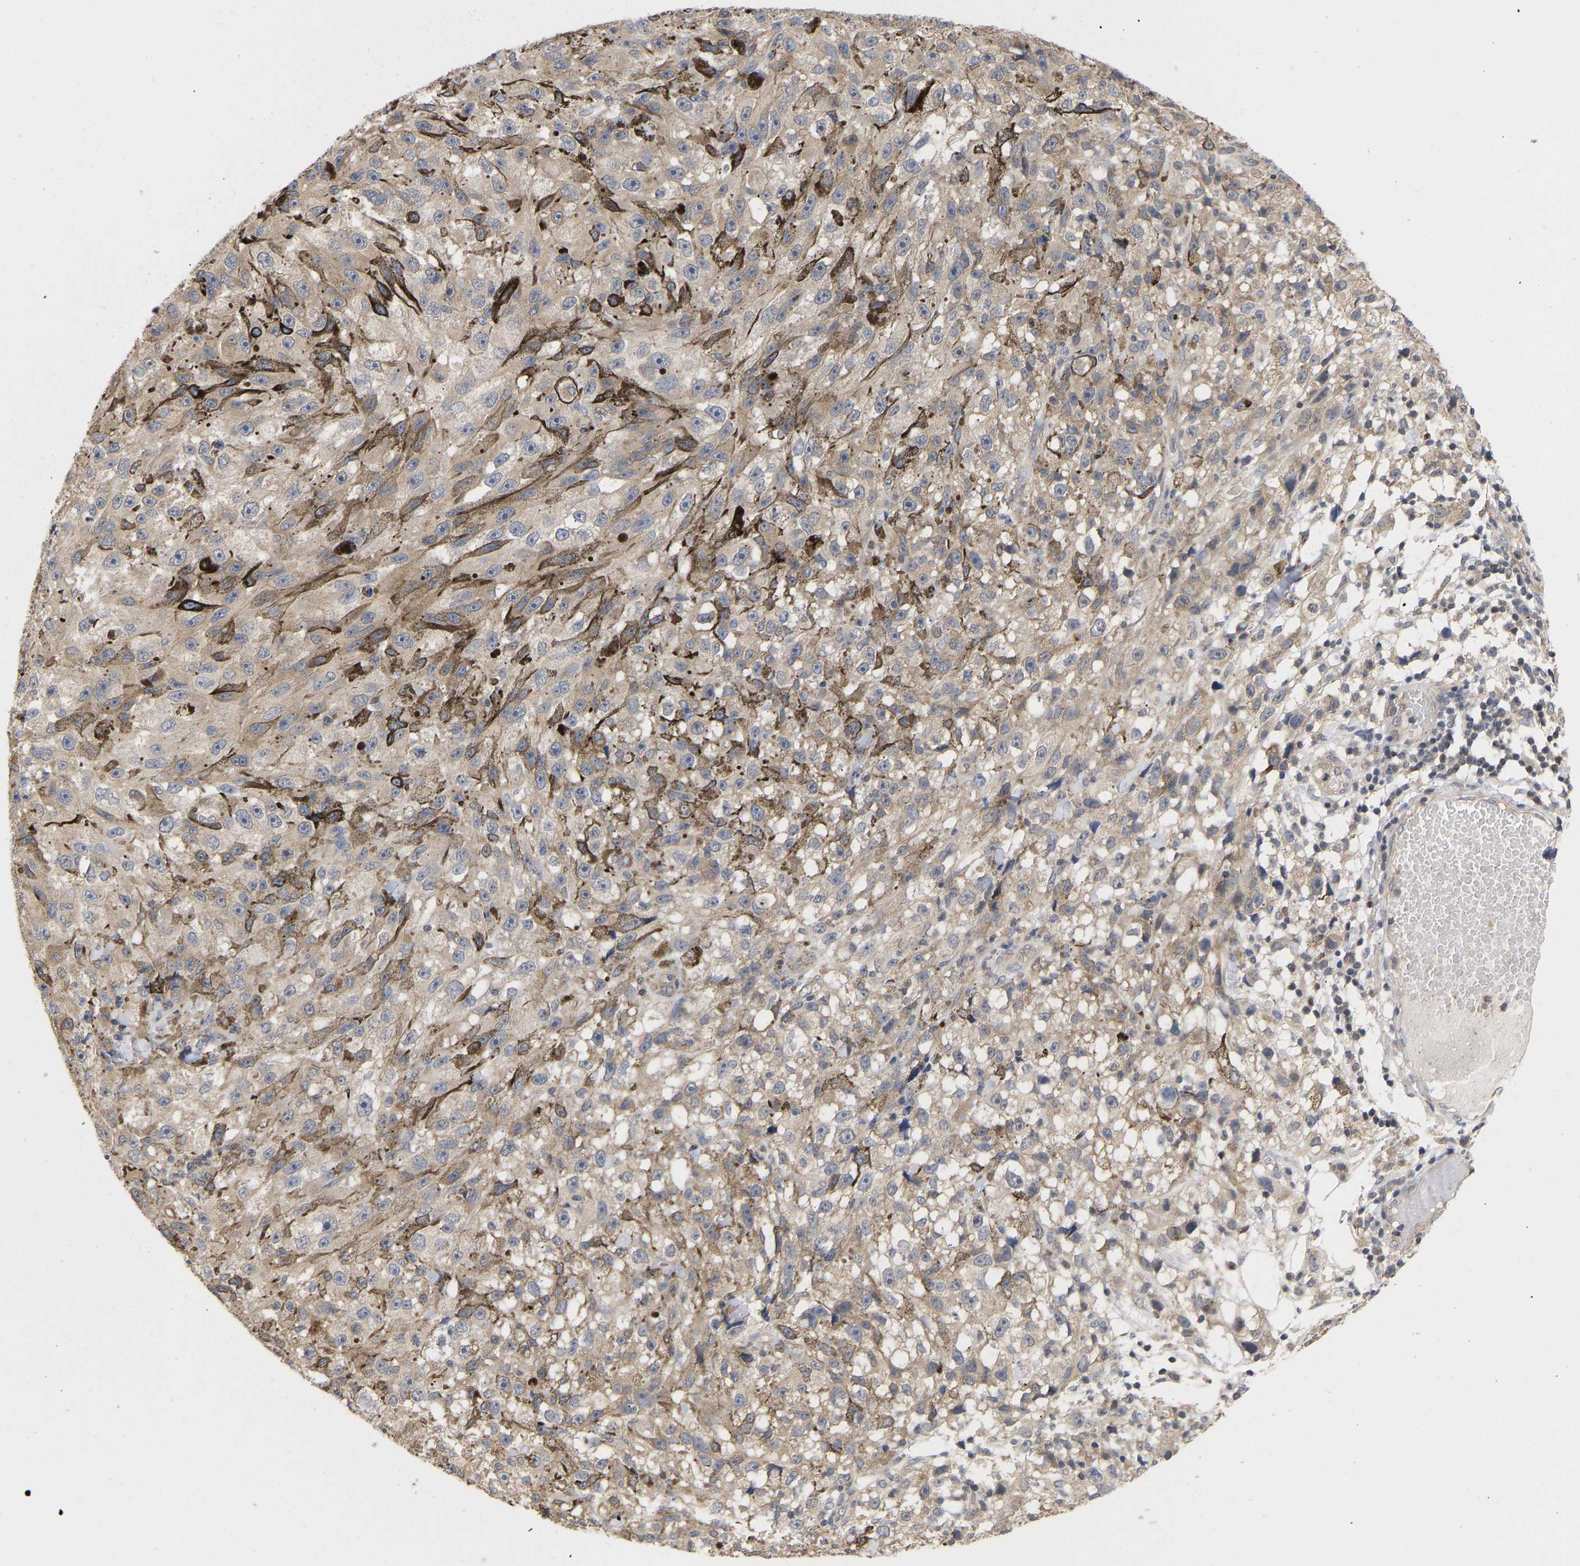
{"staining": {"intensity": "weak", "quantity": "25%-75%", "location": "cytoplasmic/membranous"}, "tissue": "melanoma", "cell_type": "Tumor cells", "image_type": "cancer", "snomed": [{"axis": "morphology", "description": "Malignant melanoma, NOS"}, {"axis": "topography", "description": "Skin"}], "caption": "DAB (3,3'-diaminobenzidine) immunohistochemical staining of melanoma displays weak cytoplasmic/membranous protein positivity in about 25%-75% of tumor cells.", "gene": "MAP2K3", "patient": {"sex": "female", "age": 104}}